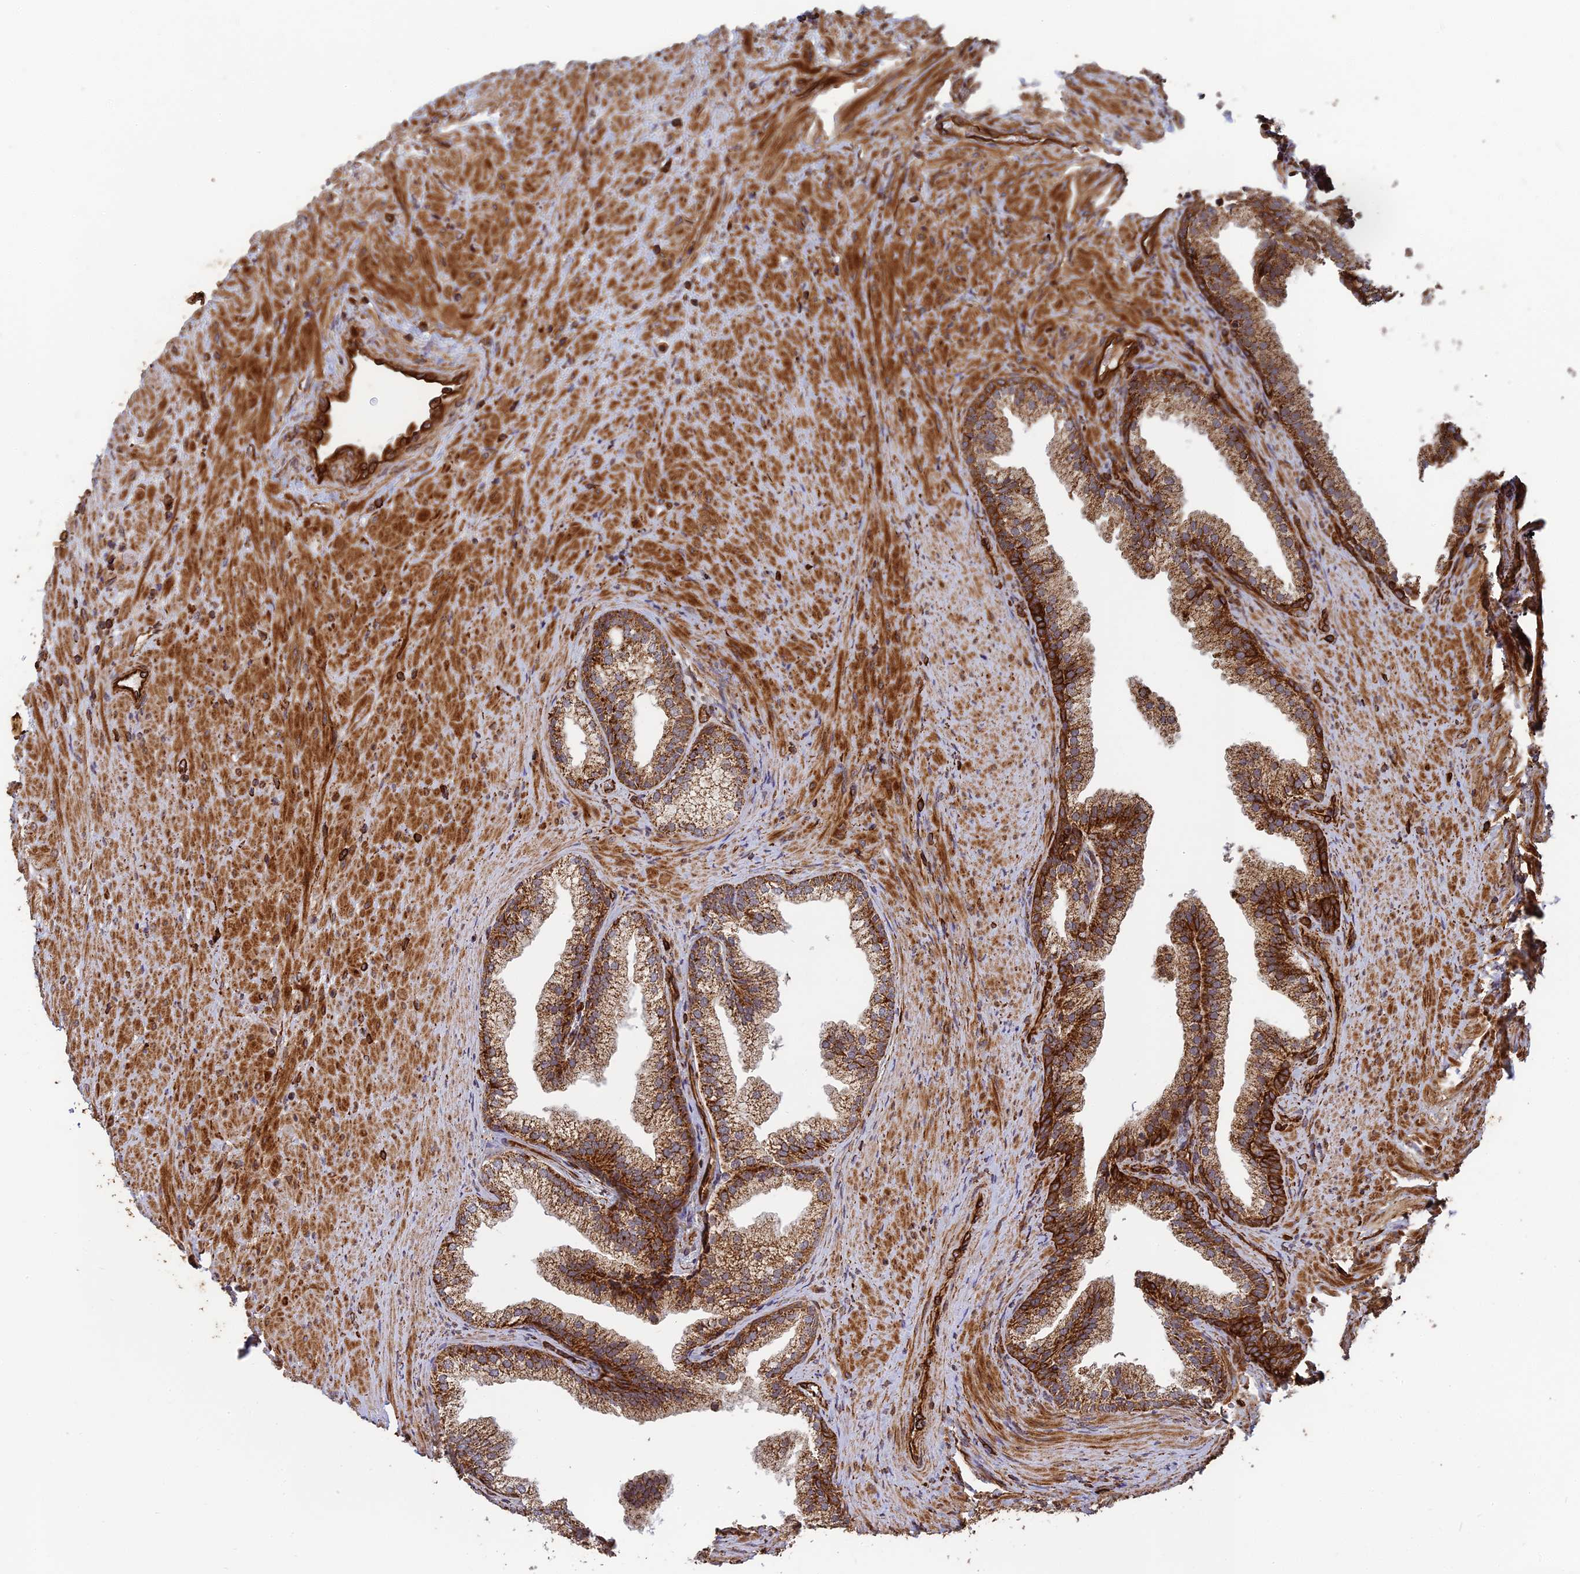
{"staining": {"intensity": "strong", "quantity": ">75%", "location": "cytoplasmic/membranous"}, "tissue": "prostate", "cell_type": "Glandular cells", "image_type": "normal", "snomed": [{"axis": "morphology", "description": "Normal tissue, NOS"}, {"axis": "topography", "description": "Prostate"}], "caption": "The histopathology image shows immunohistochemical staining of benign prostate. There is strong cytoplasmic/membranous staining is identified in about >75% of glandular cells.", "gene": "DSTYK", "patient": {"sex": "male", "age": 76}}